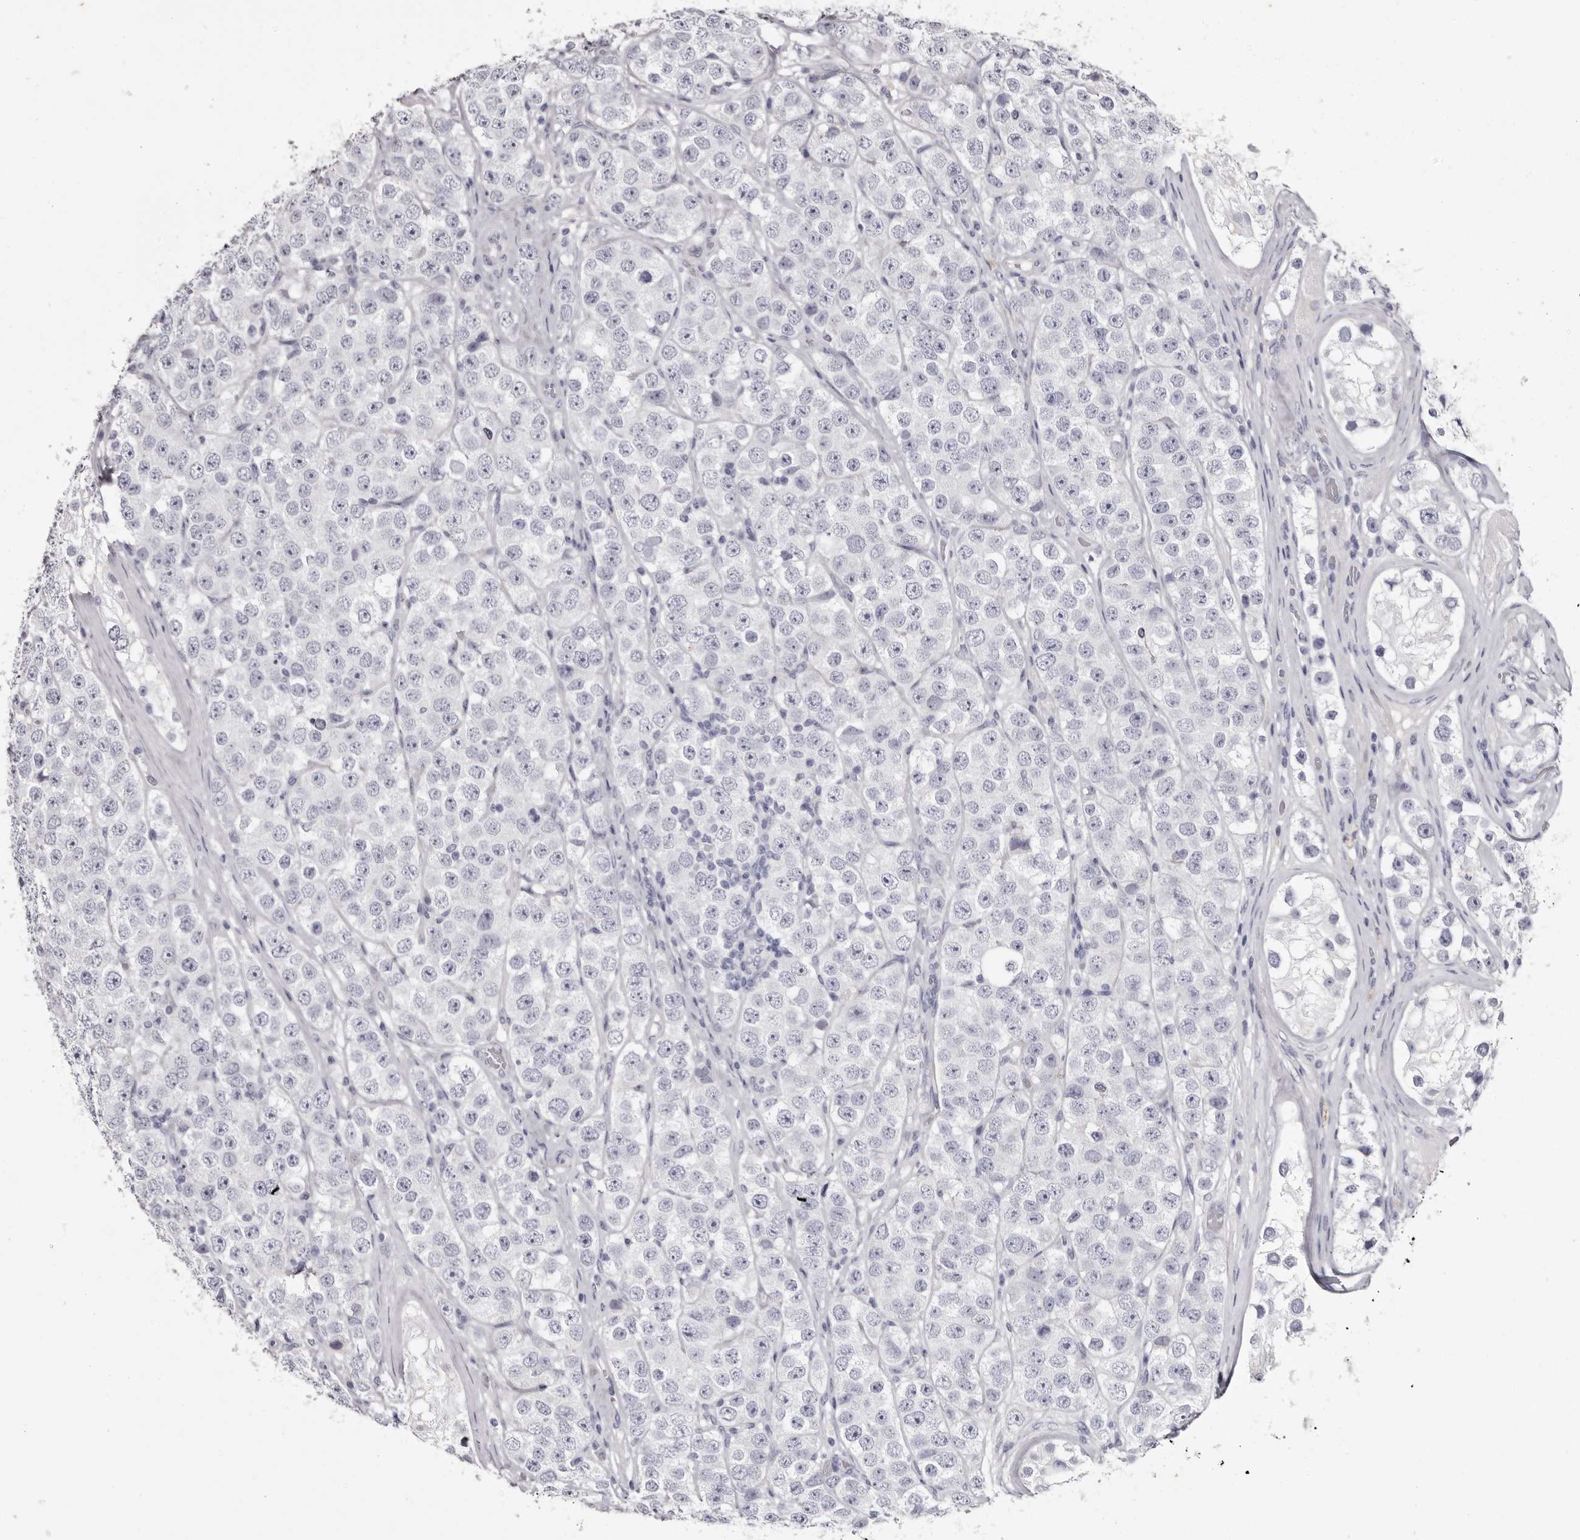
{"staining": {"intensity": "negative", "quantity": "none", "location": "none"}, "tissue": "testis cancer", "cell_type": "Tumor cells", "image_type": "cancer", "snomed": [{"axis": "morphology", "description": "Seminoma, NOS"}, {"axis": "topography", "description": "Testis"}], "caption": "This is an IHC histopathology image of testis cancer. There is no positivity in tumor cells.", "gene": "CA6", "patient": {"sex": "male", "age": 28}}